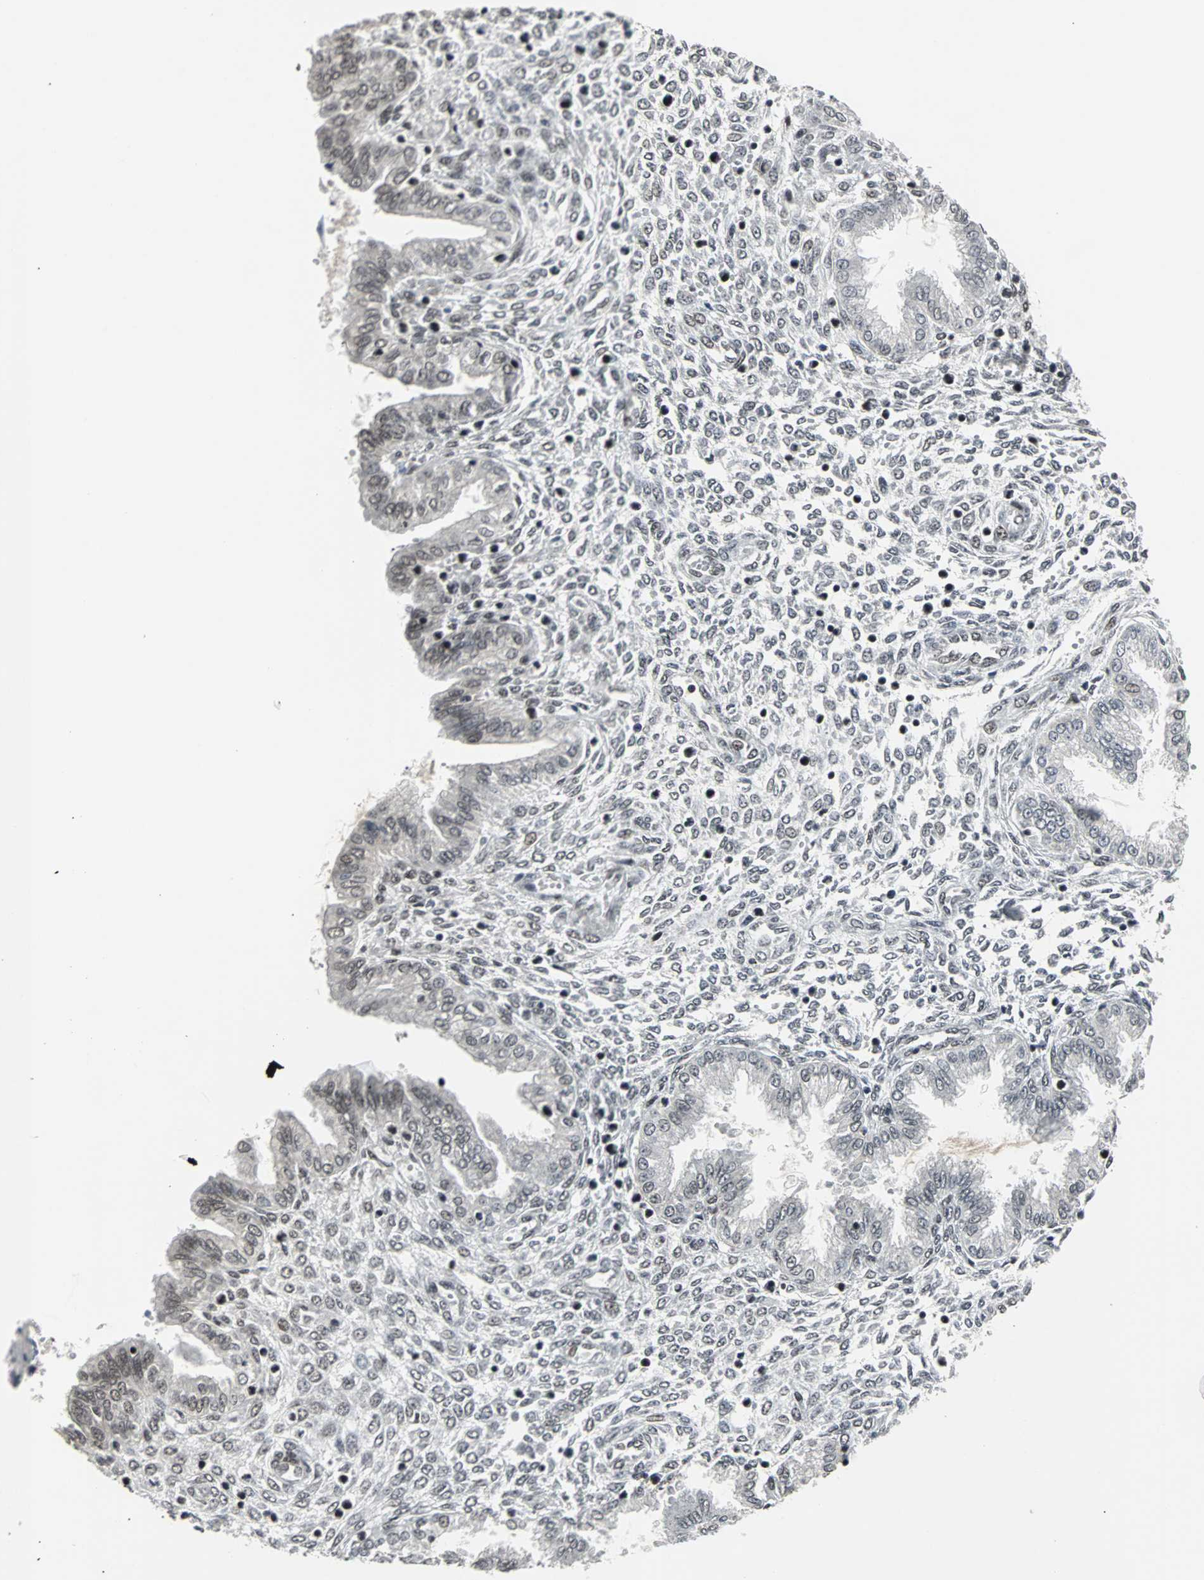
{"staining": {"intensity": "moderate", "quantity": ">75%", "location": "nuclear"}, "tissue": "endometrium", "cell_type": "Cells in endometrial stroma", "image_type": "normal", "snomed": [{"axis": "morphology", "description": "Normal tissue, NOS"}, {"axis": "topography", "description": "Endometrium"}], "caption": "Moderate nuclear protein staining is present in approximately >75% of cells in endometrial stroma in endometrium. Using DAB (brown) and hematoxylin (blue) stains, captured at high magnification using brightfield microscopy.", "gene": "PNKP", "patient": {"sex": "female", "age": 33}}